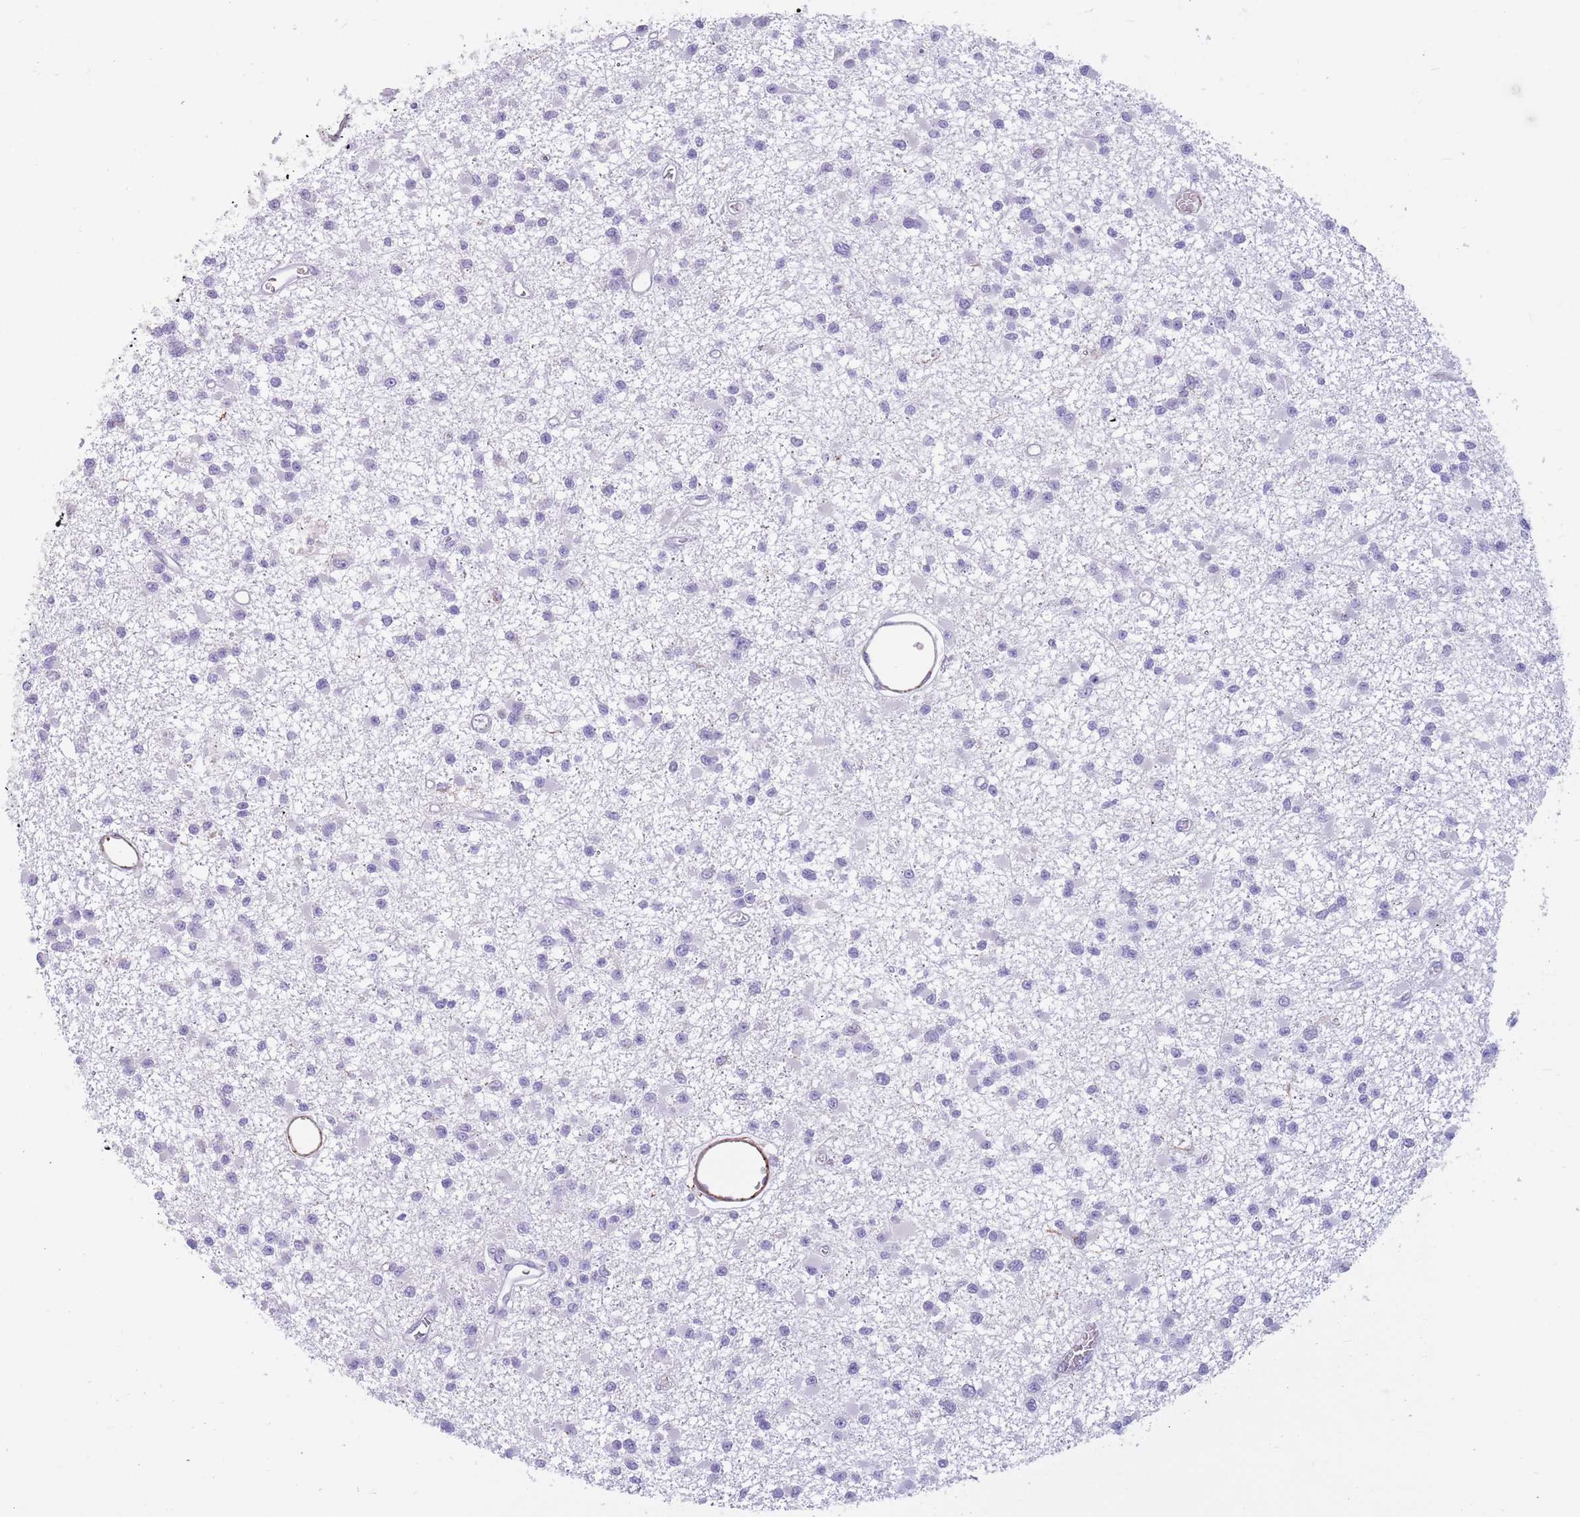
{"staining": {"intensity": "negative", "quantity": "none", "location": "none"}, "tissue": "glioma", "cell_type": "Tumor cells", "image_type": "cancer", "snomed": [{"axis": "morphology", "description": "Glioma, malignant, Low grade"}, {"axis": "topography", "description": "Brain"}], "caption": "Tumor cells are negative for protein expression in human glioma.", "gene": "DPYD", "patient": {"sex": "female", "age": 22}}